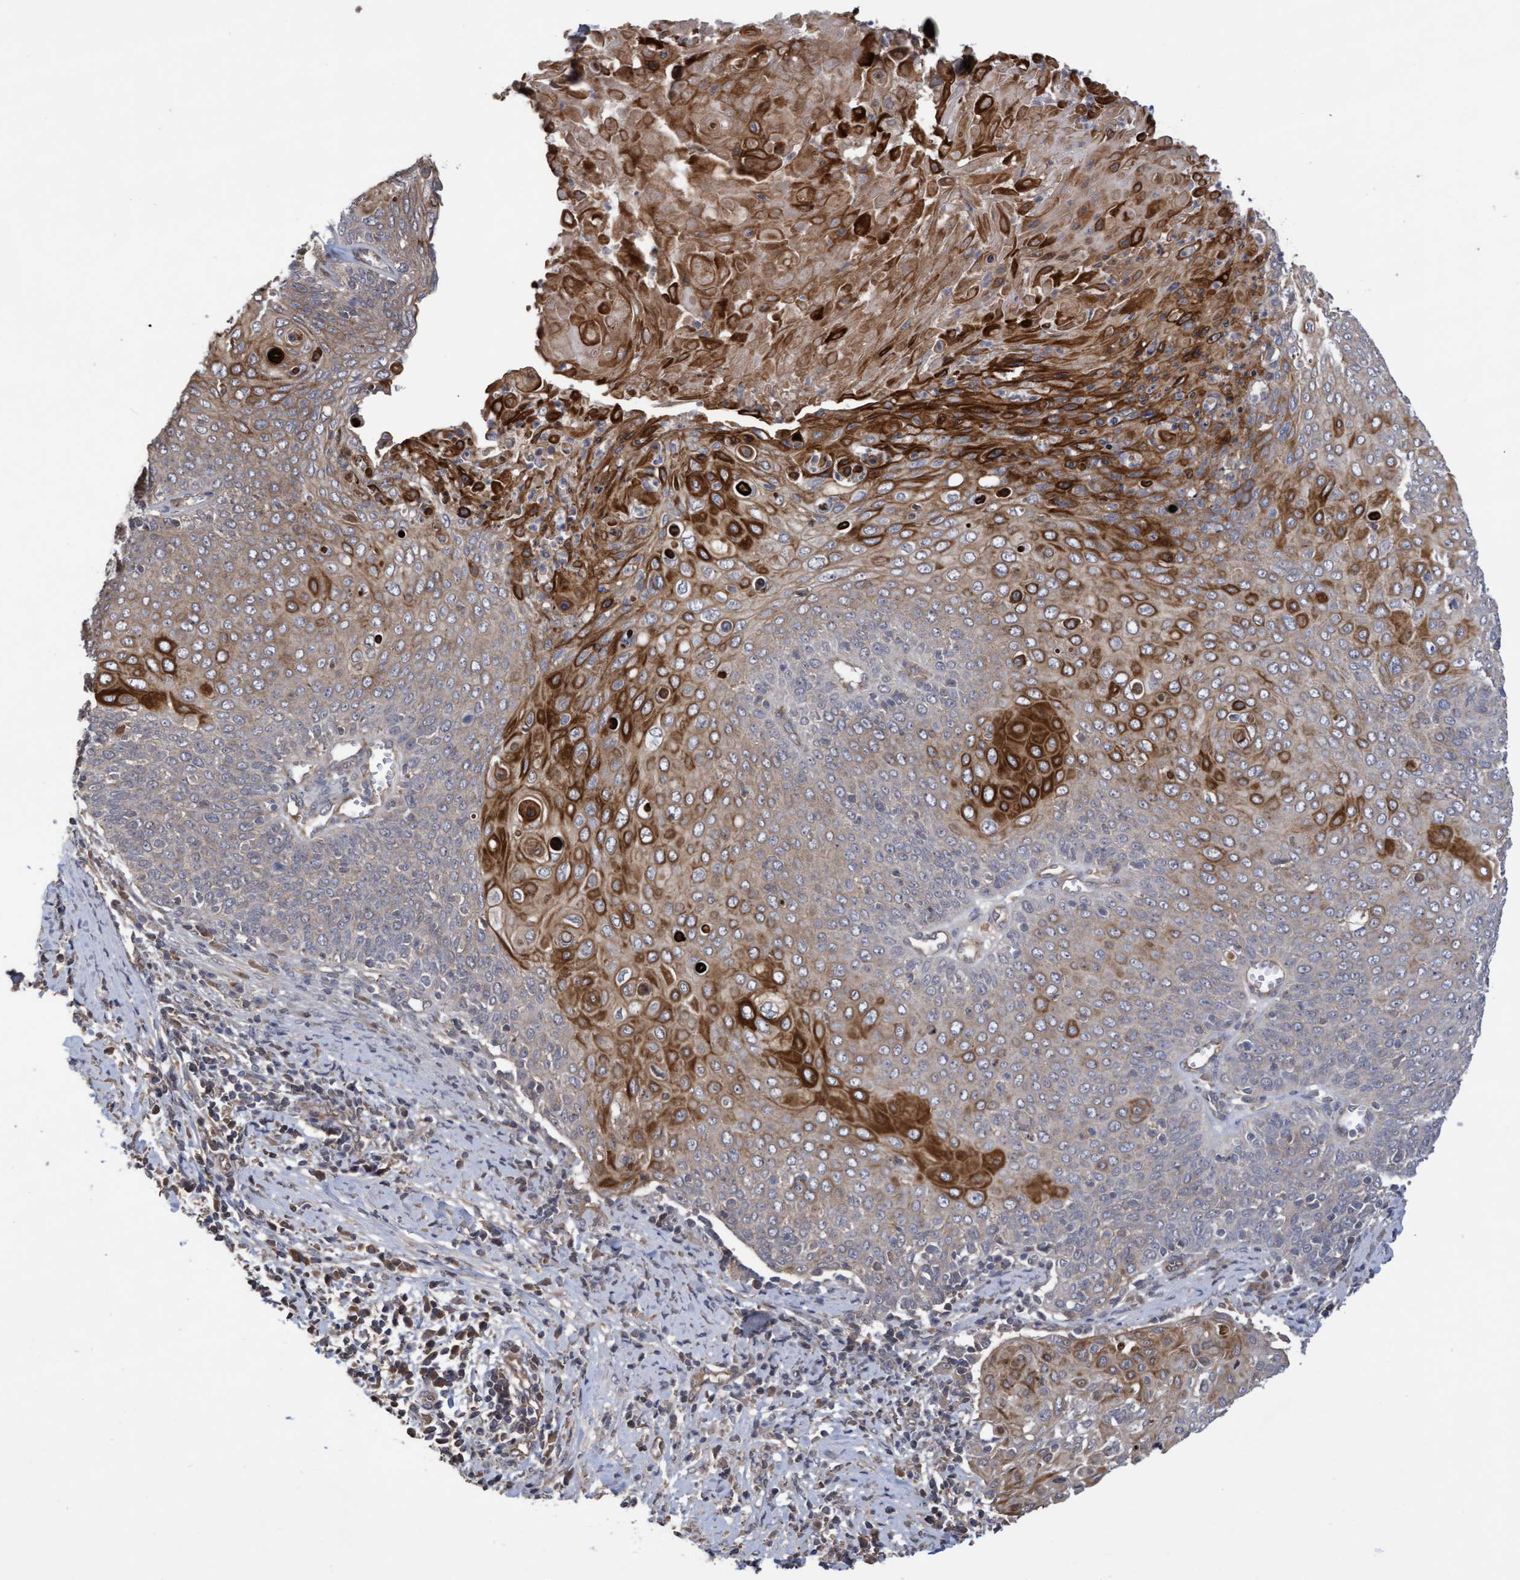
{"staining": {"intensity": "strong", "quantity": "<25%", "location": "cytoplasmic/membranous"}, "tissue": "cervical cancer", "cell_type": "Tumor cells", "image_type": "cancer", "snomed": [{"axis": "morphology", "description": "Squamous cell carcinoma, NOS"}, {"axis": "topography", "description": "Cervix"}], "caption": "The immunohistochemical stain shows strong cytoplasmic/membranous staining in tumor cells of cervical cancer tissue. (DAB = brown stain, brightfield microscopy at high magnification).", "gene": "COBL", "patient": {"sex": "female", "age": 39}}